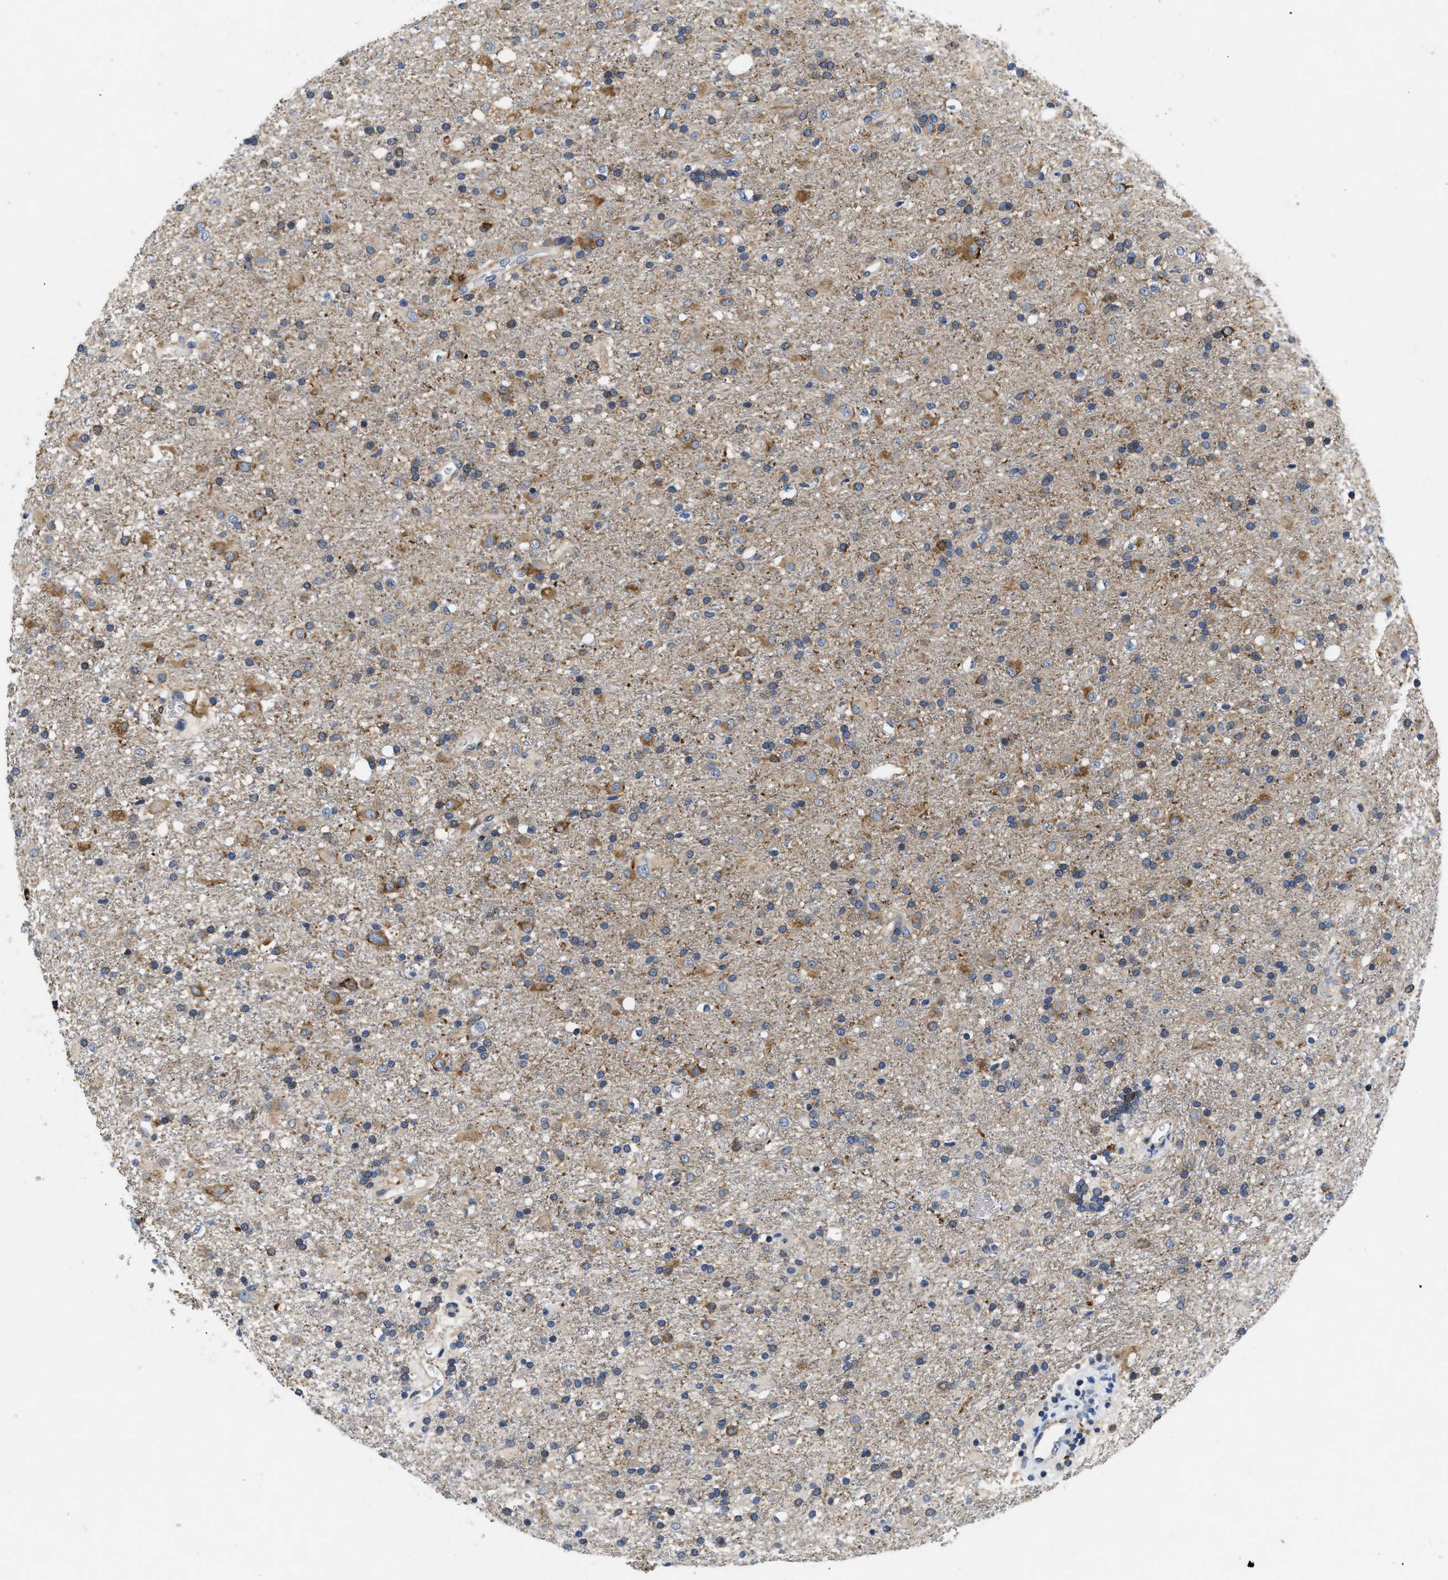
{"staining": {"intensity": "moderate", "quantity": "25%-75%", "location": "cytoplasmic/membranous"}, "tissue": "glioma", "cell_type": "Tumor cells", "image_type": "cancer", "snomed": [{"axis": "morphology", "description": "Glioma, malignant, Low grade"}, {"axis": "topography", "description": "Brain"}], "caption": "An immunohistochemistry photomicrograph of neoplastic tissue is shown. Protein staining in brown shows moderate cytoplasmic/membranous positivity in malignant glioma (low-grade) within tumor cells.", "gene": "VIP", "patient": {"sex": "male", "age": 65}}